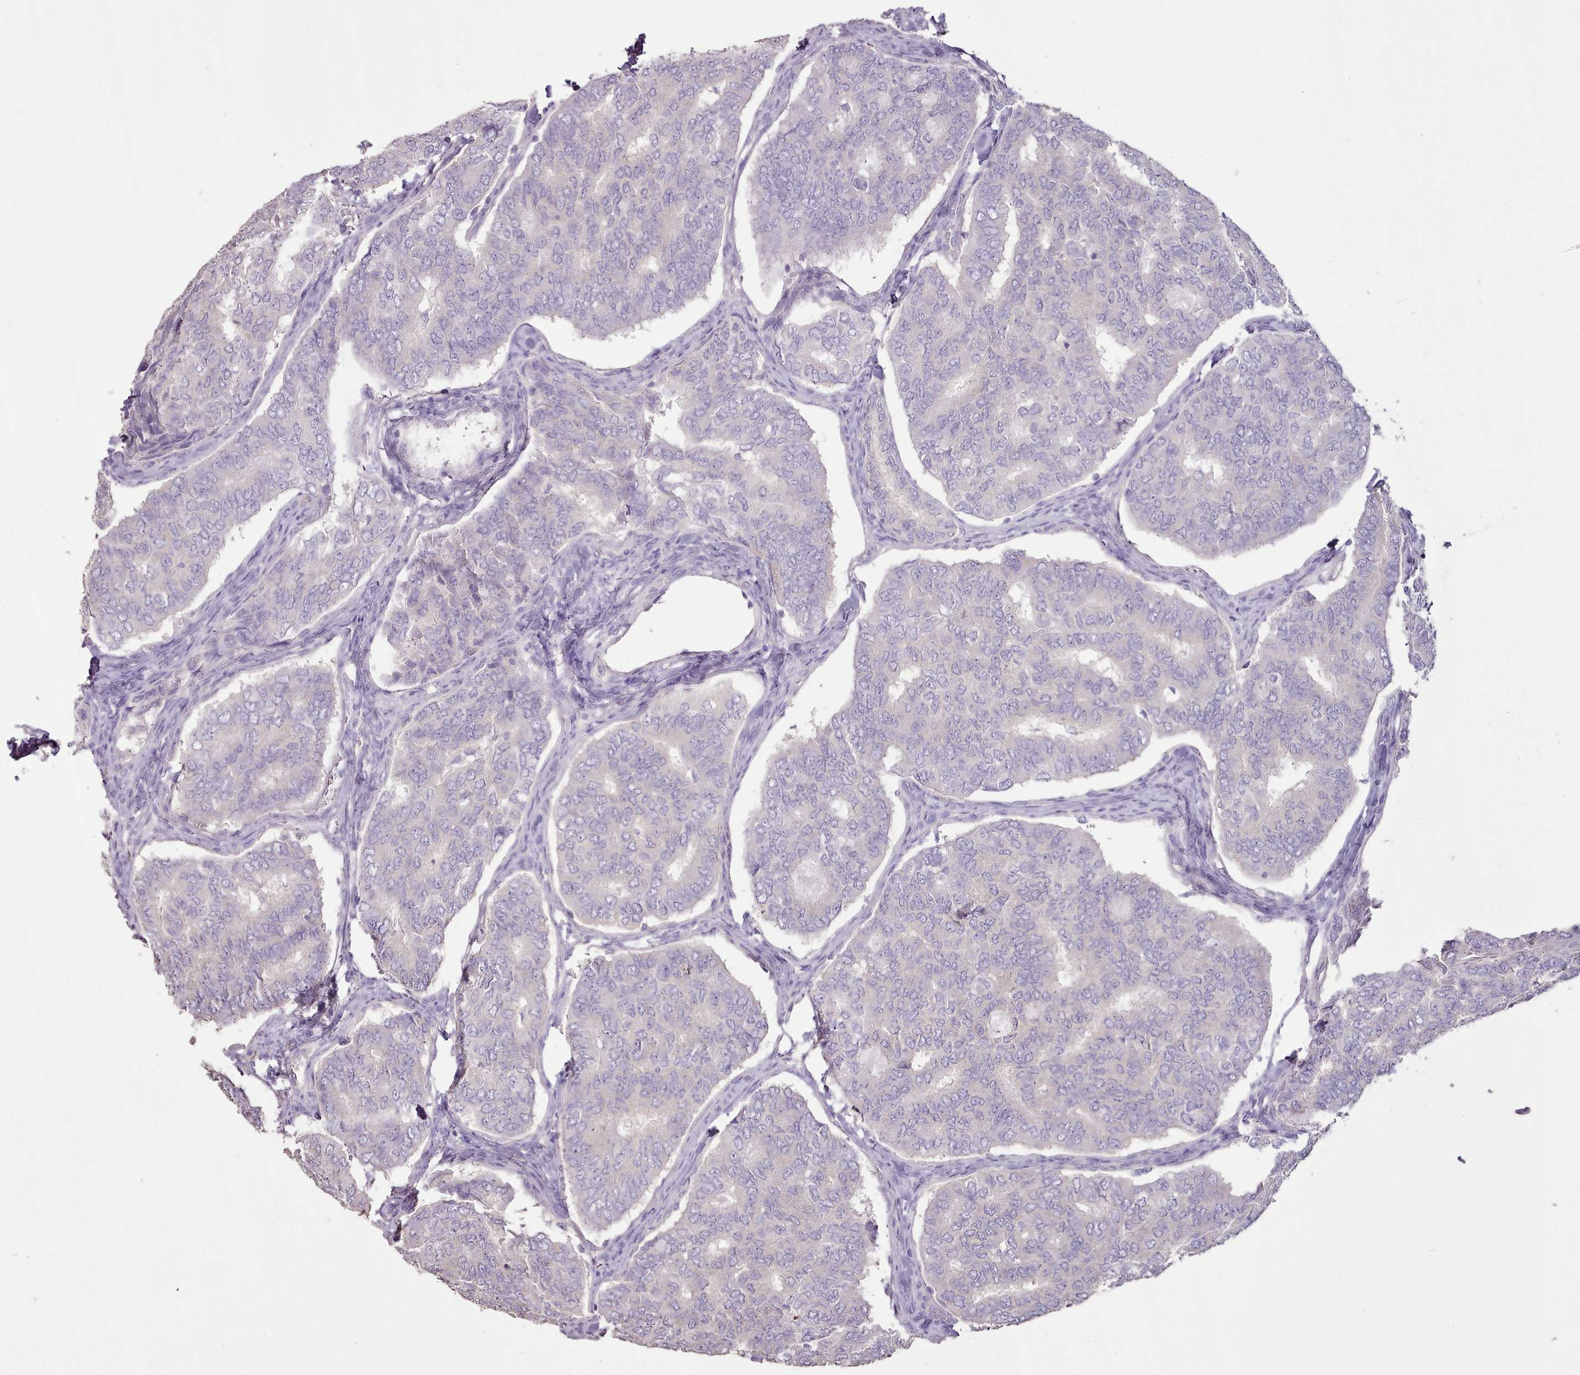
{"staining": {"intensity": "negative", "quantity": "none", "location": "none"}, "tissue": "thyroid cancer", "cell_type": "Tumor cells", "image_type": "cancer", "snomed": [{"axis": "morphology", "description": "Papillary adenocarcinoma, NOS"}, {"axis": "topography", "description": "Thyroid gland"}], "caption": "Thyroid papillary adenocarcinoma was stained to show a protein in brown. There is no significant staining in tumor cells. The staining is performed using DAB brown chromogen with nuclei counter-stained in using hematoxylin.", "gene": "BLOC1S2", "patient": {"sex": "female", "age": 35}}